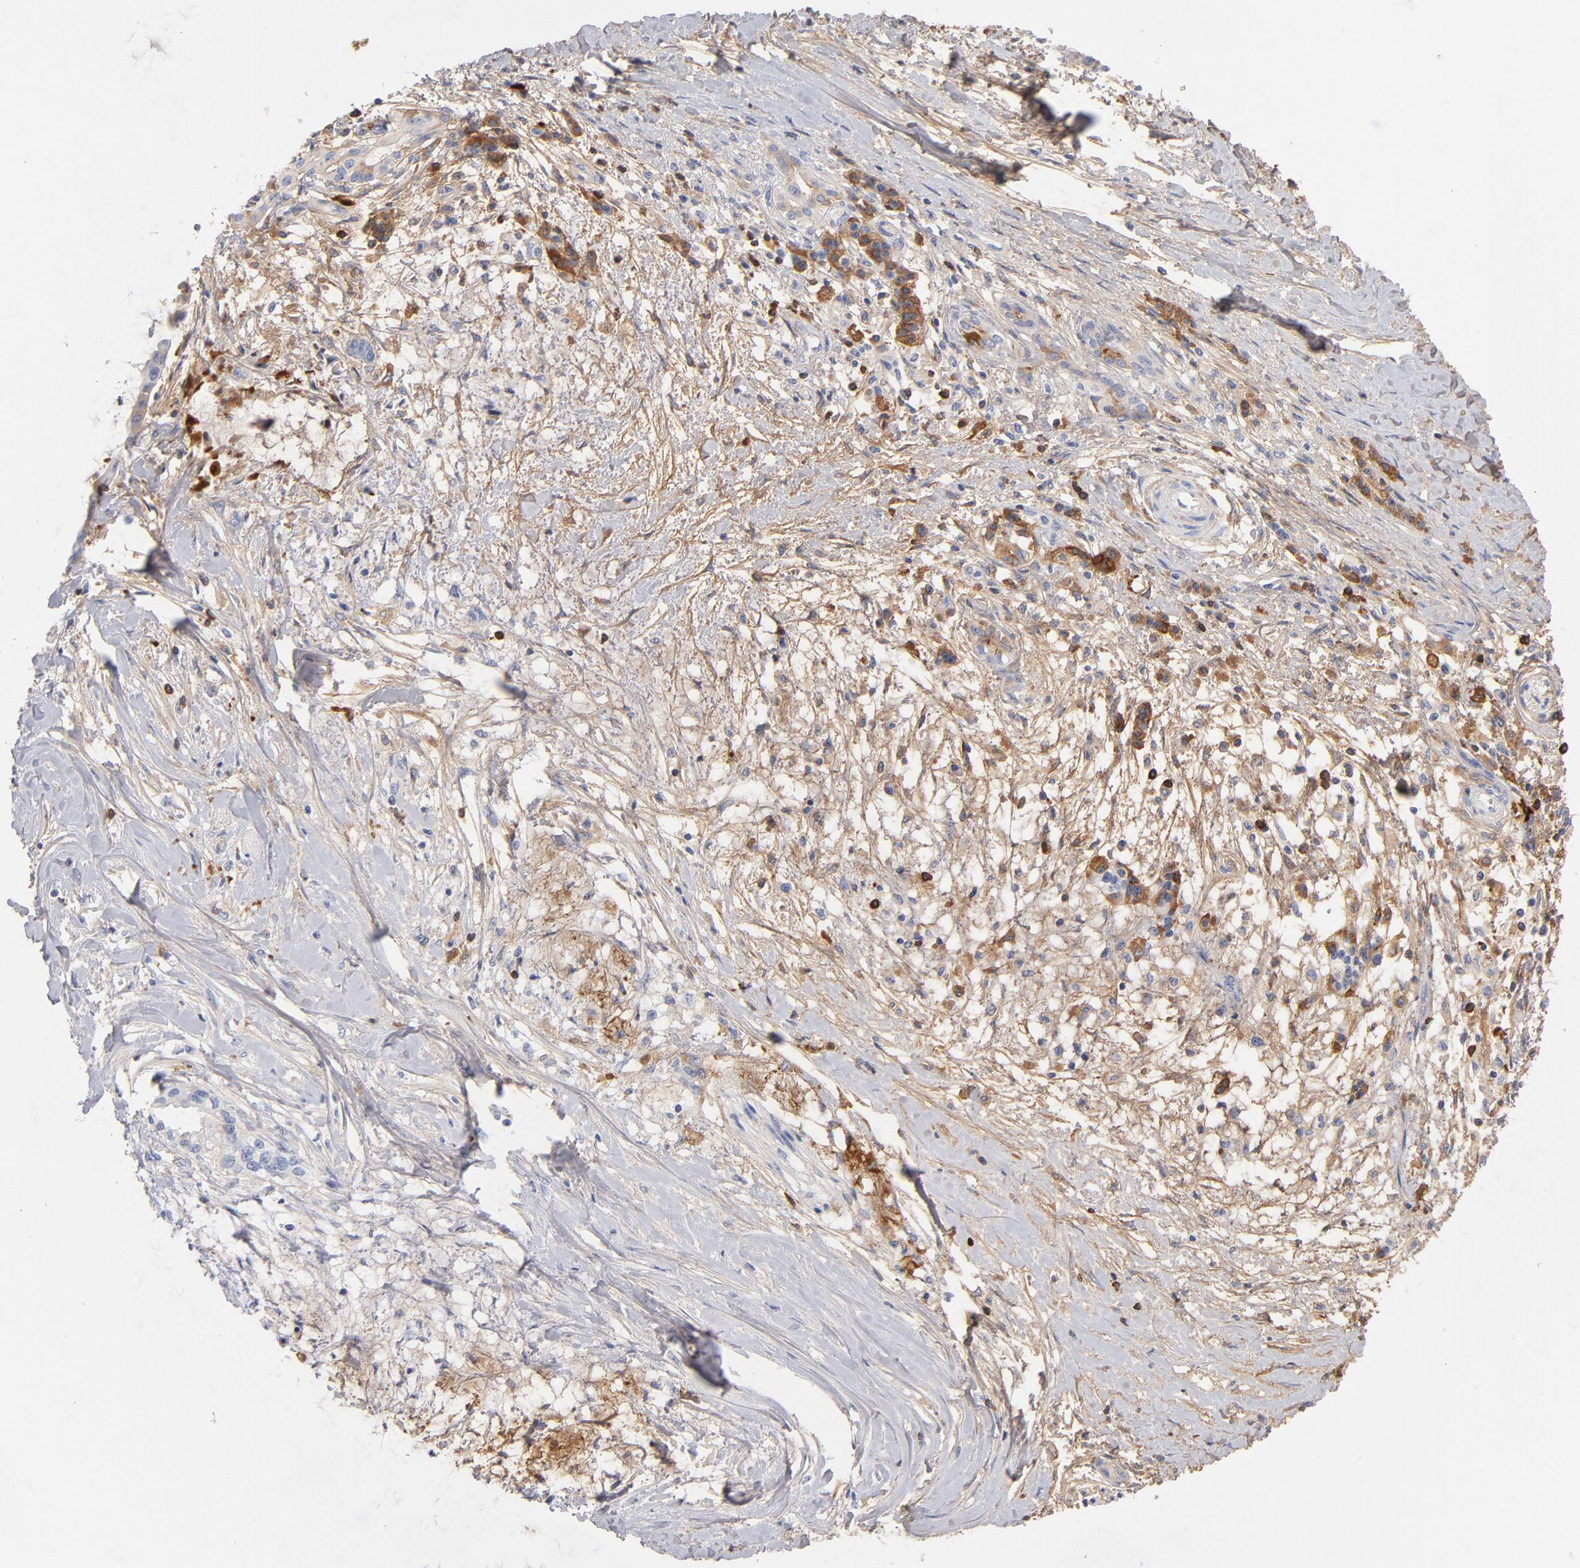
{"staining": {"intensity": "moderate", "quantity": "<25%", "location": "cytoplasmic/membranous"}, "tissue": "pancreatic cancer", "cell_type": "Tumor cells", "image_type": "cancer", "snomed": [{"axis": "morphology", "description": "Adenocarcinoma, NOS"}, {"axis": "topography", "description": "Pancreas"}], "caption": "Immunohistochemical staining of pancreatic cancer demonstrates moderate cytoplasmic/membranous protein expression in approximately <25% of tumor cells. (DAB (3,3'-diaminobenzidine) = brown stain, brightfield microscopy at high magnification).", "gene": "C3", "patient": {"sex": "female", "age": 64}}